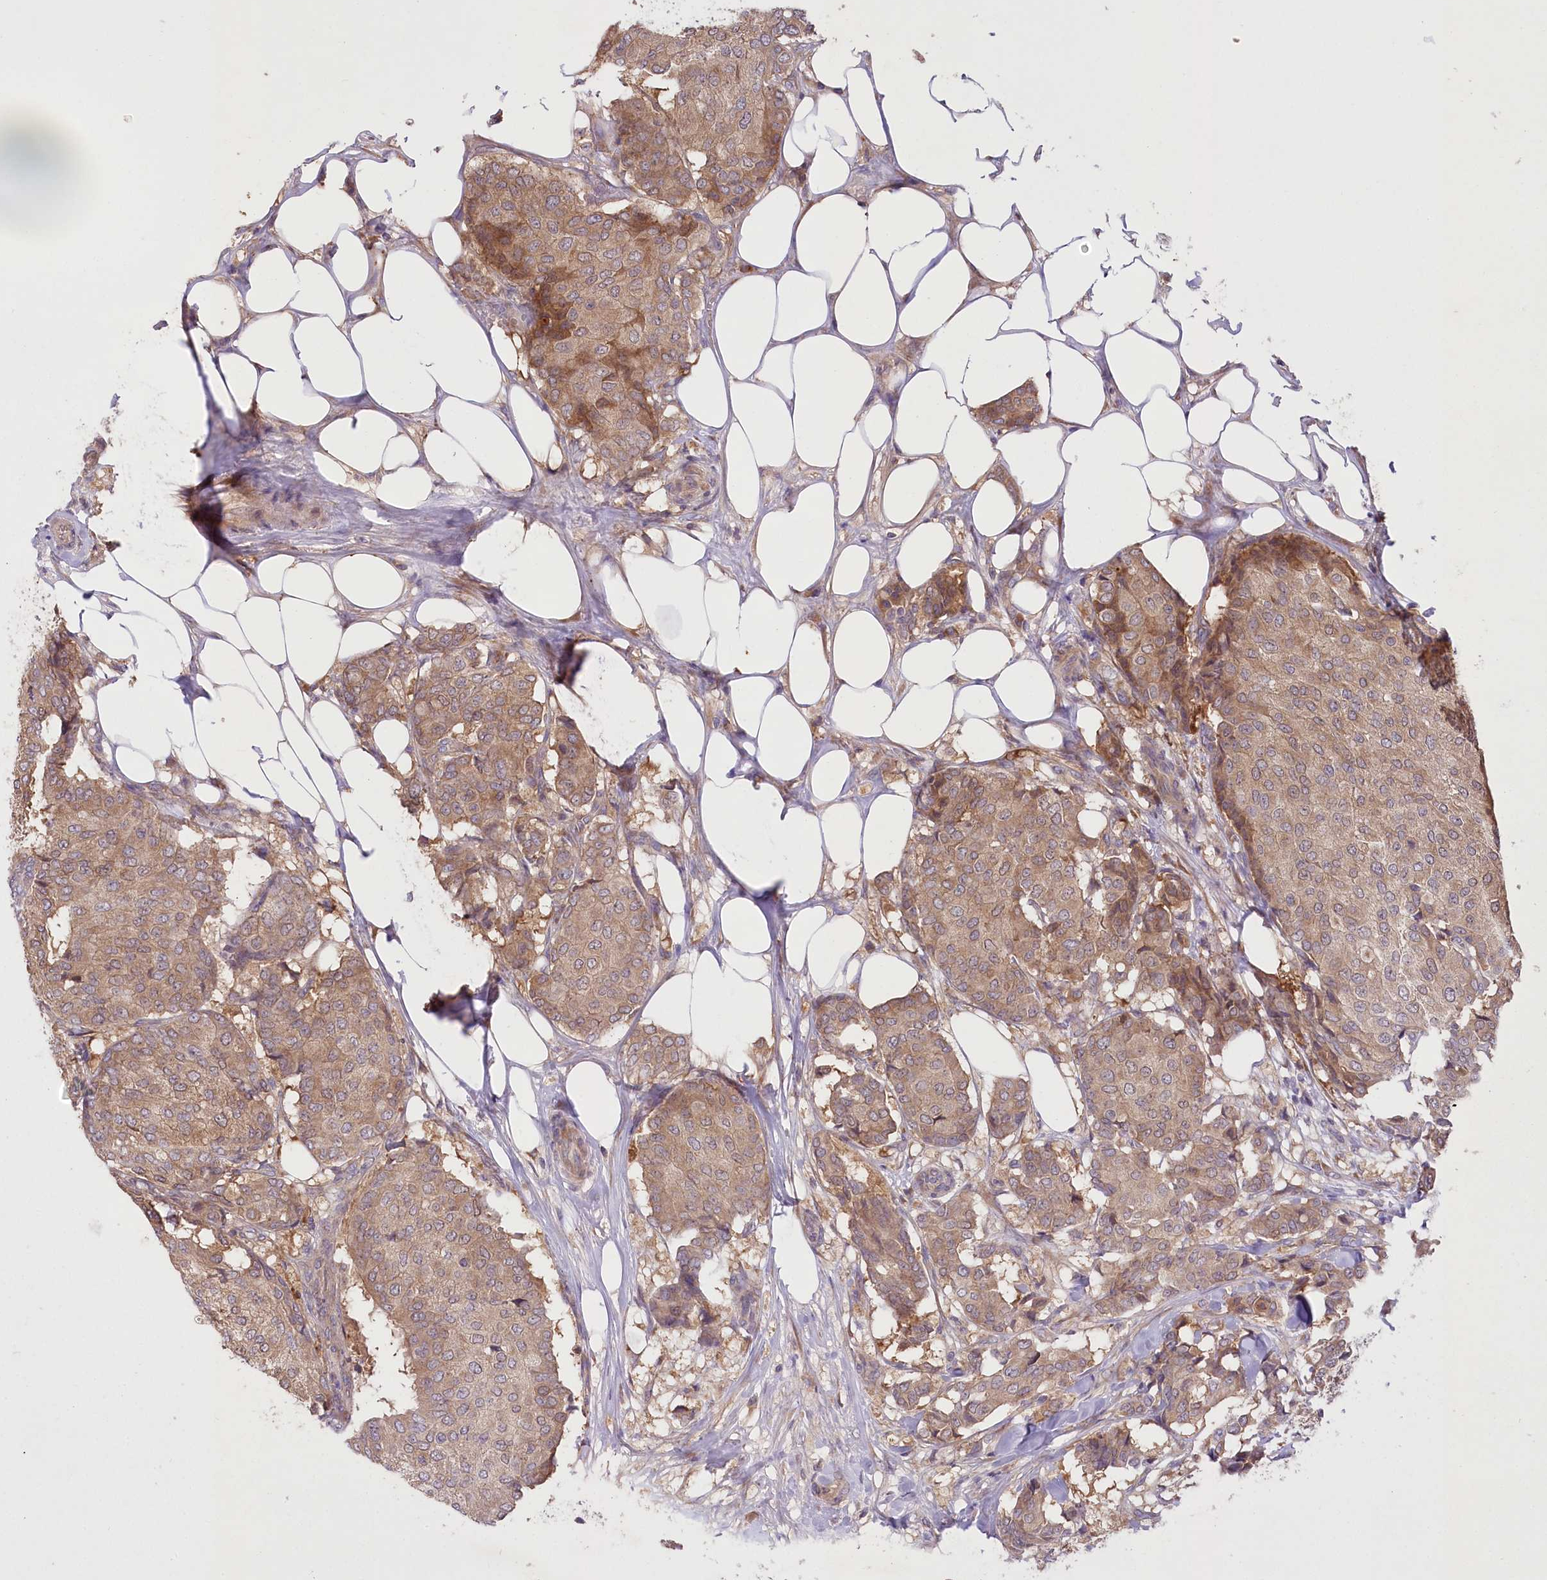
{"staining": {"intensity": "moderate", "quantity": ">75%", "location": "cytoplasmic/membranous"}, "tissue": "breast cancer", "cell_type": "Tumor cells", "image_type": "cancer", "snomed": [{"axis": "morphology", "description": "Duct carcinoma"}, {"axis": "topography", "description": "Breast"}], "caption": "A histopathology image of breast cancer stained for a protein exhibits moderate cytoplasmic/membranous brown staining in tumor cells. (Stains: DAB (3,3'-diaminobenzidine) in brown, nuclei in blue, Microscopy: brightfield microscopy at high magnification).", "gene": "PBLD", "patient": {"sex": "female", "age": 75}}